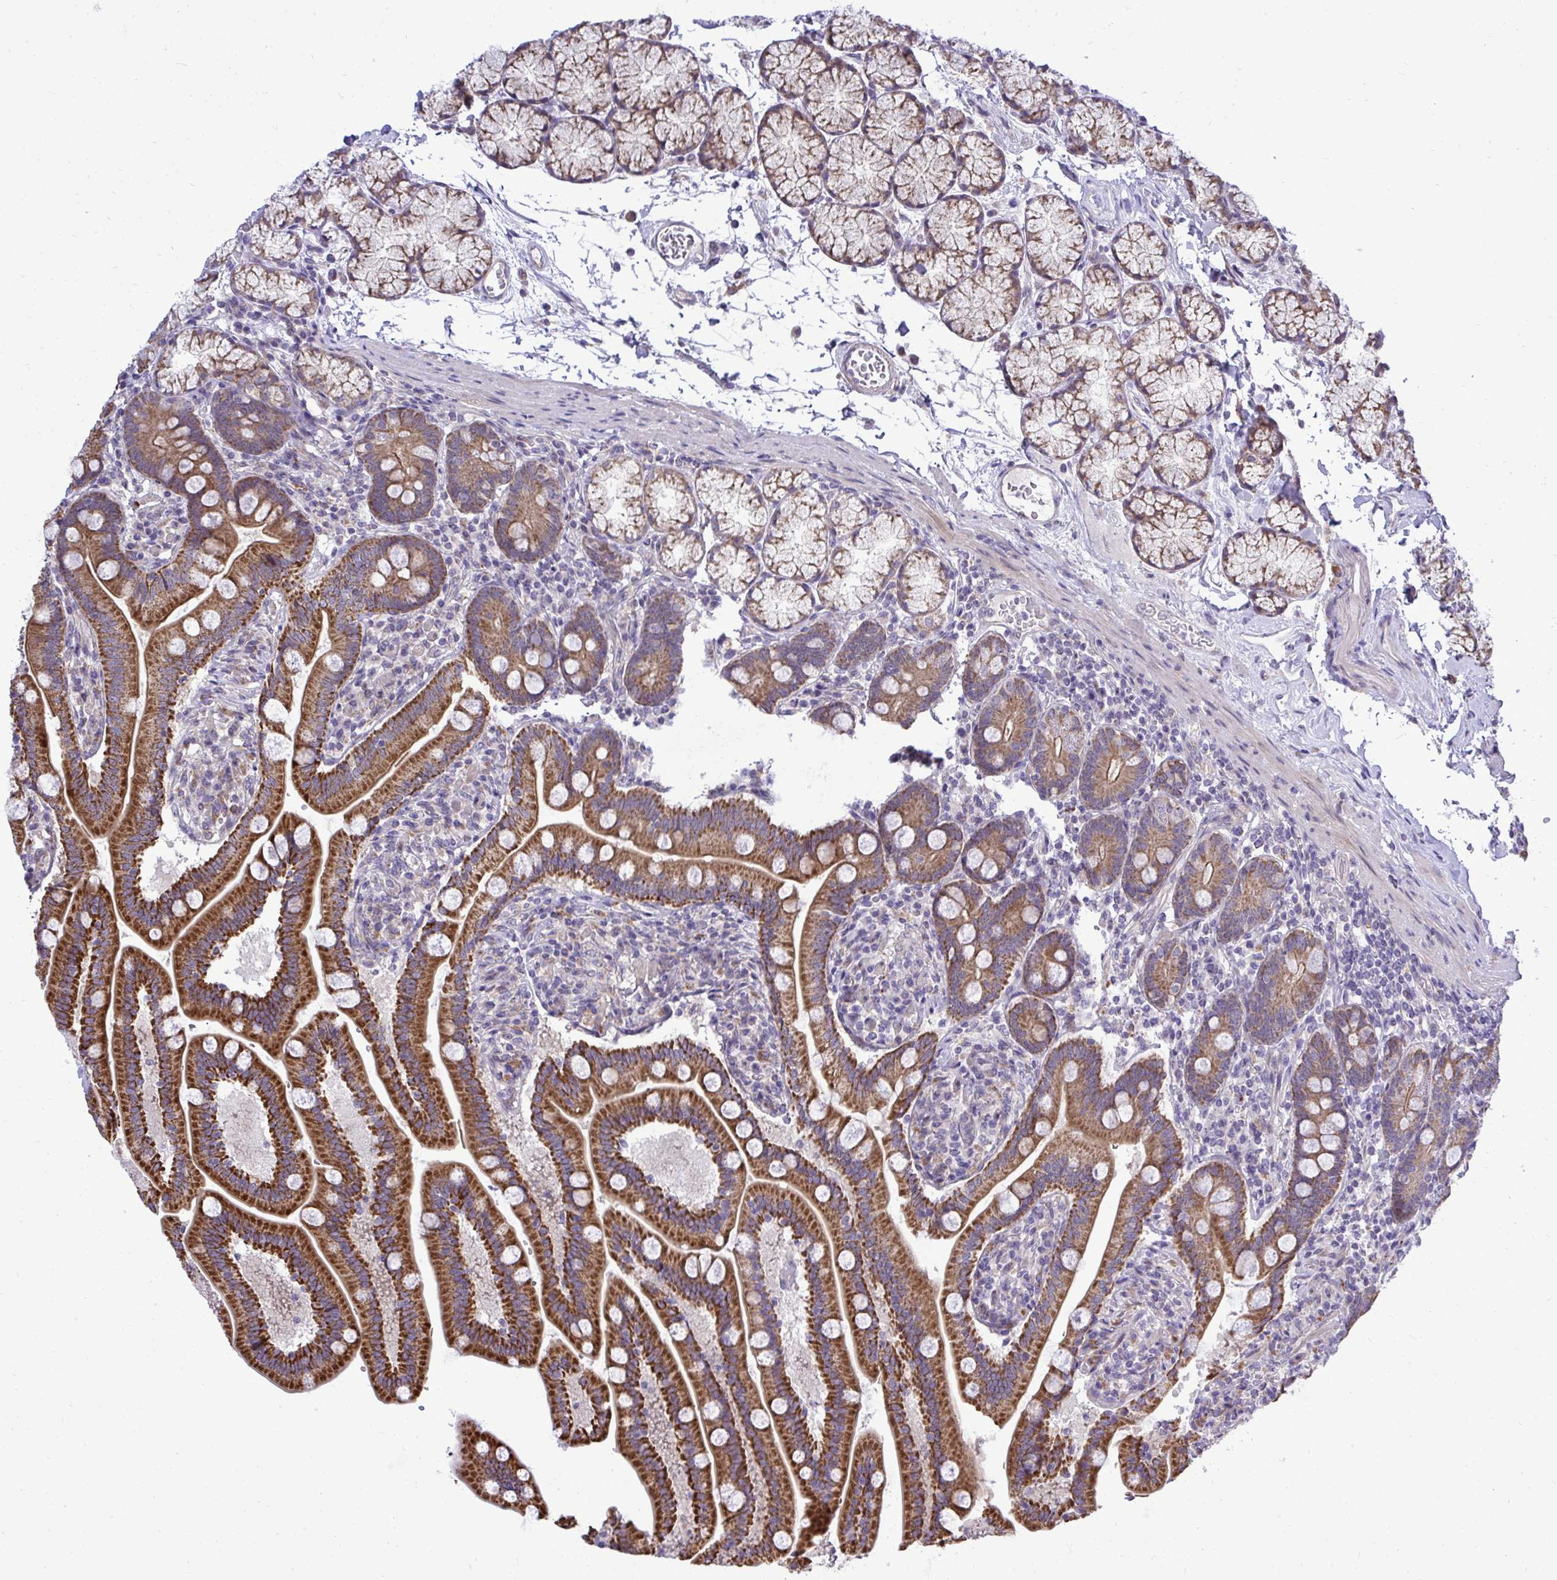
{"staining": {"intensity": "strong", "quantity": ">75%", "location": "cytoplasmic/membranous"}, "tissue": "duodenum", "cell_type": "Glandular cells", "image_type": "normal", "snomed": [{"axis": "morphology", "description": "Normal tissue, NOS"}, {"axis": "topography", "description": "Duodenum"}], "caption": "Immunohistochemistry (DAB (3,3'-diaminobenzidine)) staining of benign duodenum demonstrates strong cytoplasmic/membranous protein expression in about >75% of glandular cells. (brown staining indicates protein expression, while blue staining denotes nuclei).", "gene": "XAF1", "patient": {"sex": "female", "age": 67}}